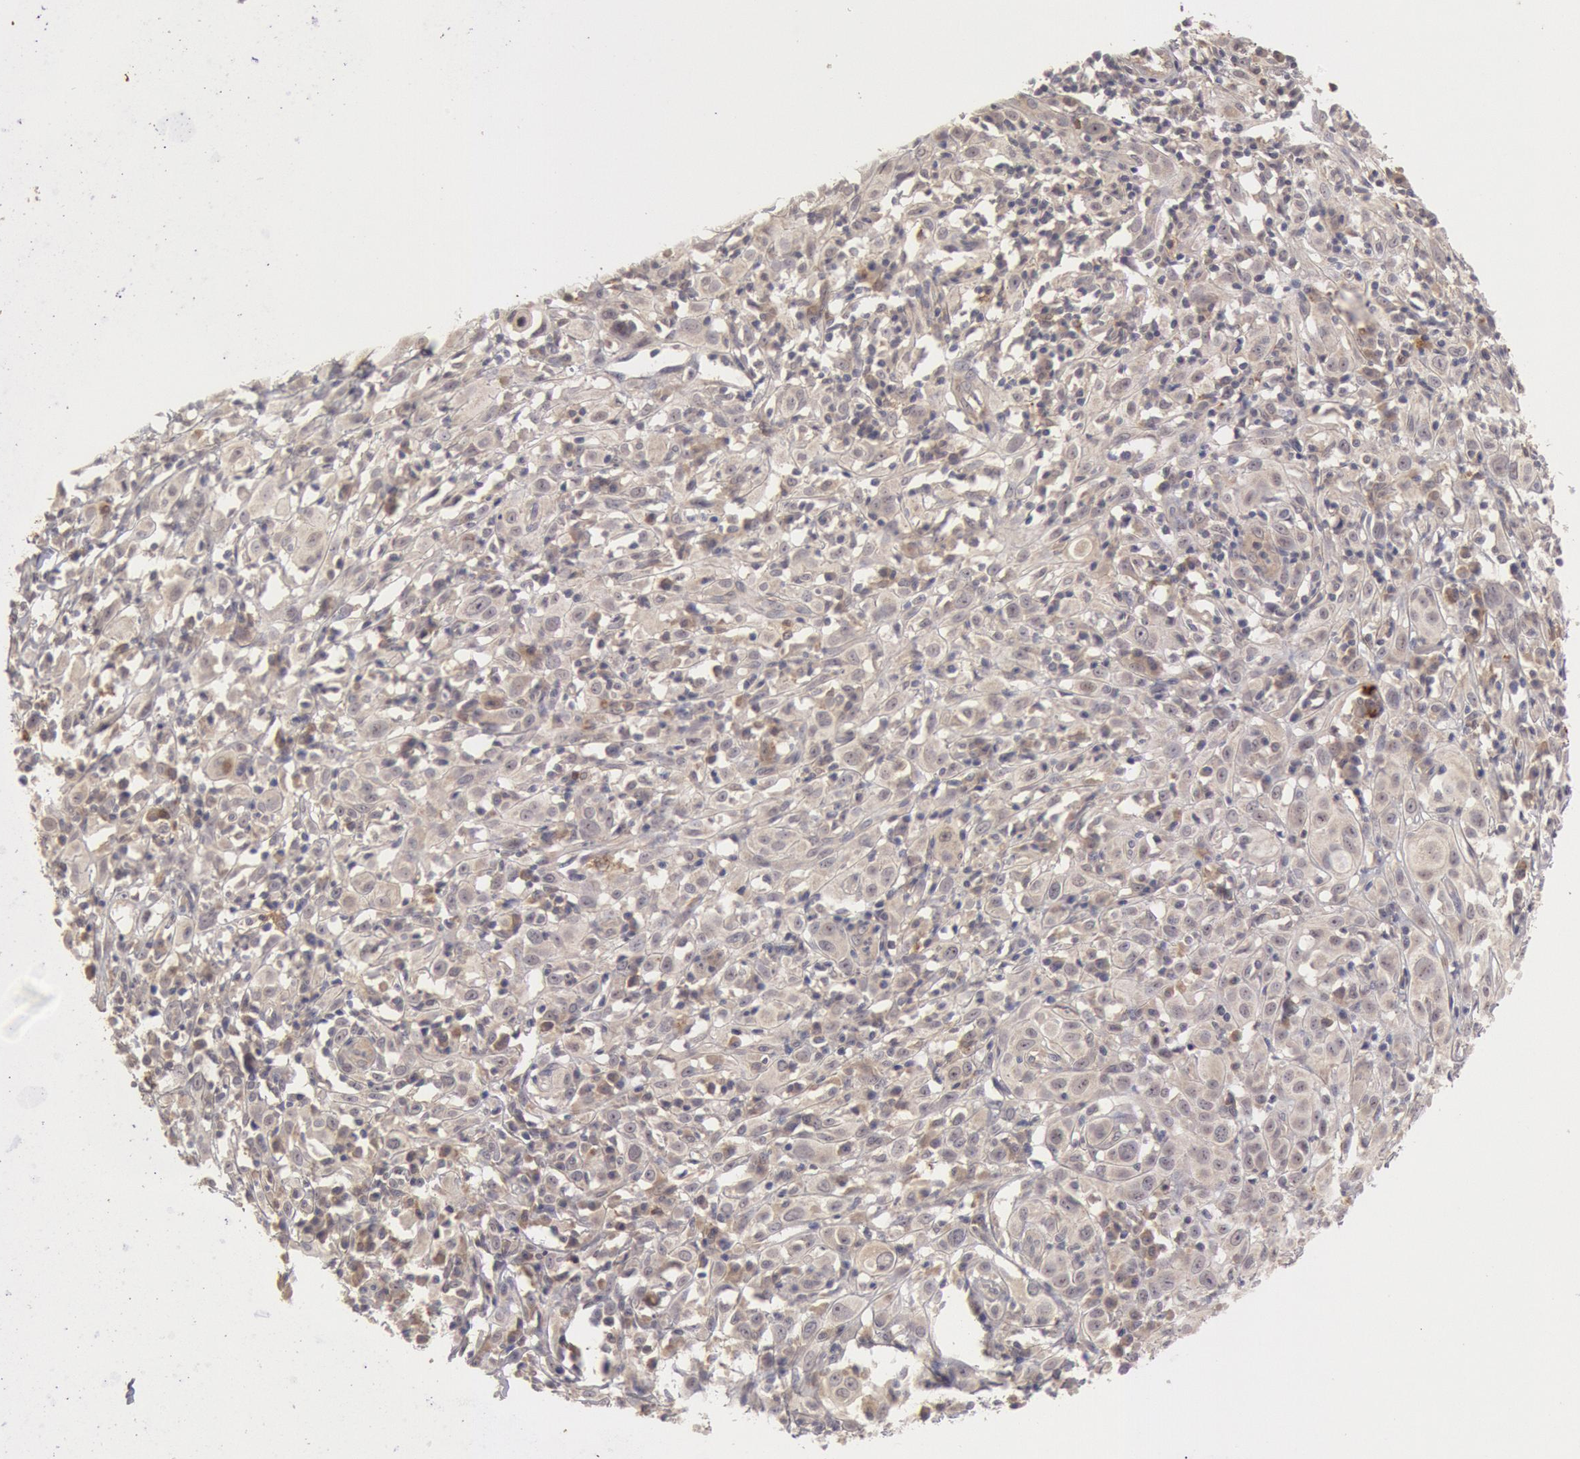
{"staining": {"intensity": "negative", "quantity": "none", "location": "none"}, "tissue": "melanoma", "cell_type": "Tumor cells", "image_type": "cancer", "snomed": [{"axis": "morphology", "description": "Malignant melanoma, NOS"}, {"axis": "topography", "description": "Skin"}], "caption": "Immunohistochemical staining of melanoma exhibits no significant expression in tumor cells. (DAB immunohistochemistry (IHC) with hematoxylin counter stain).", "gene": "ZFP36L1", "patient": {"sex": "female", "age": 52}}